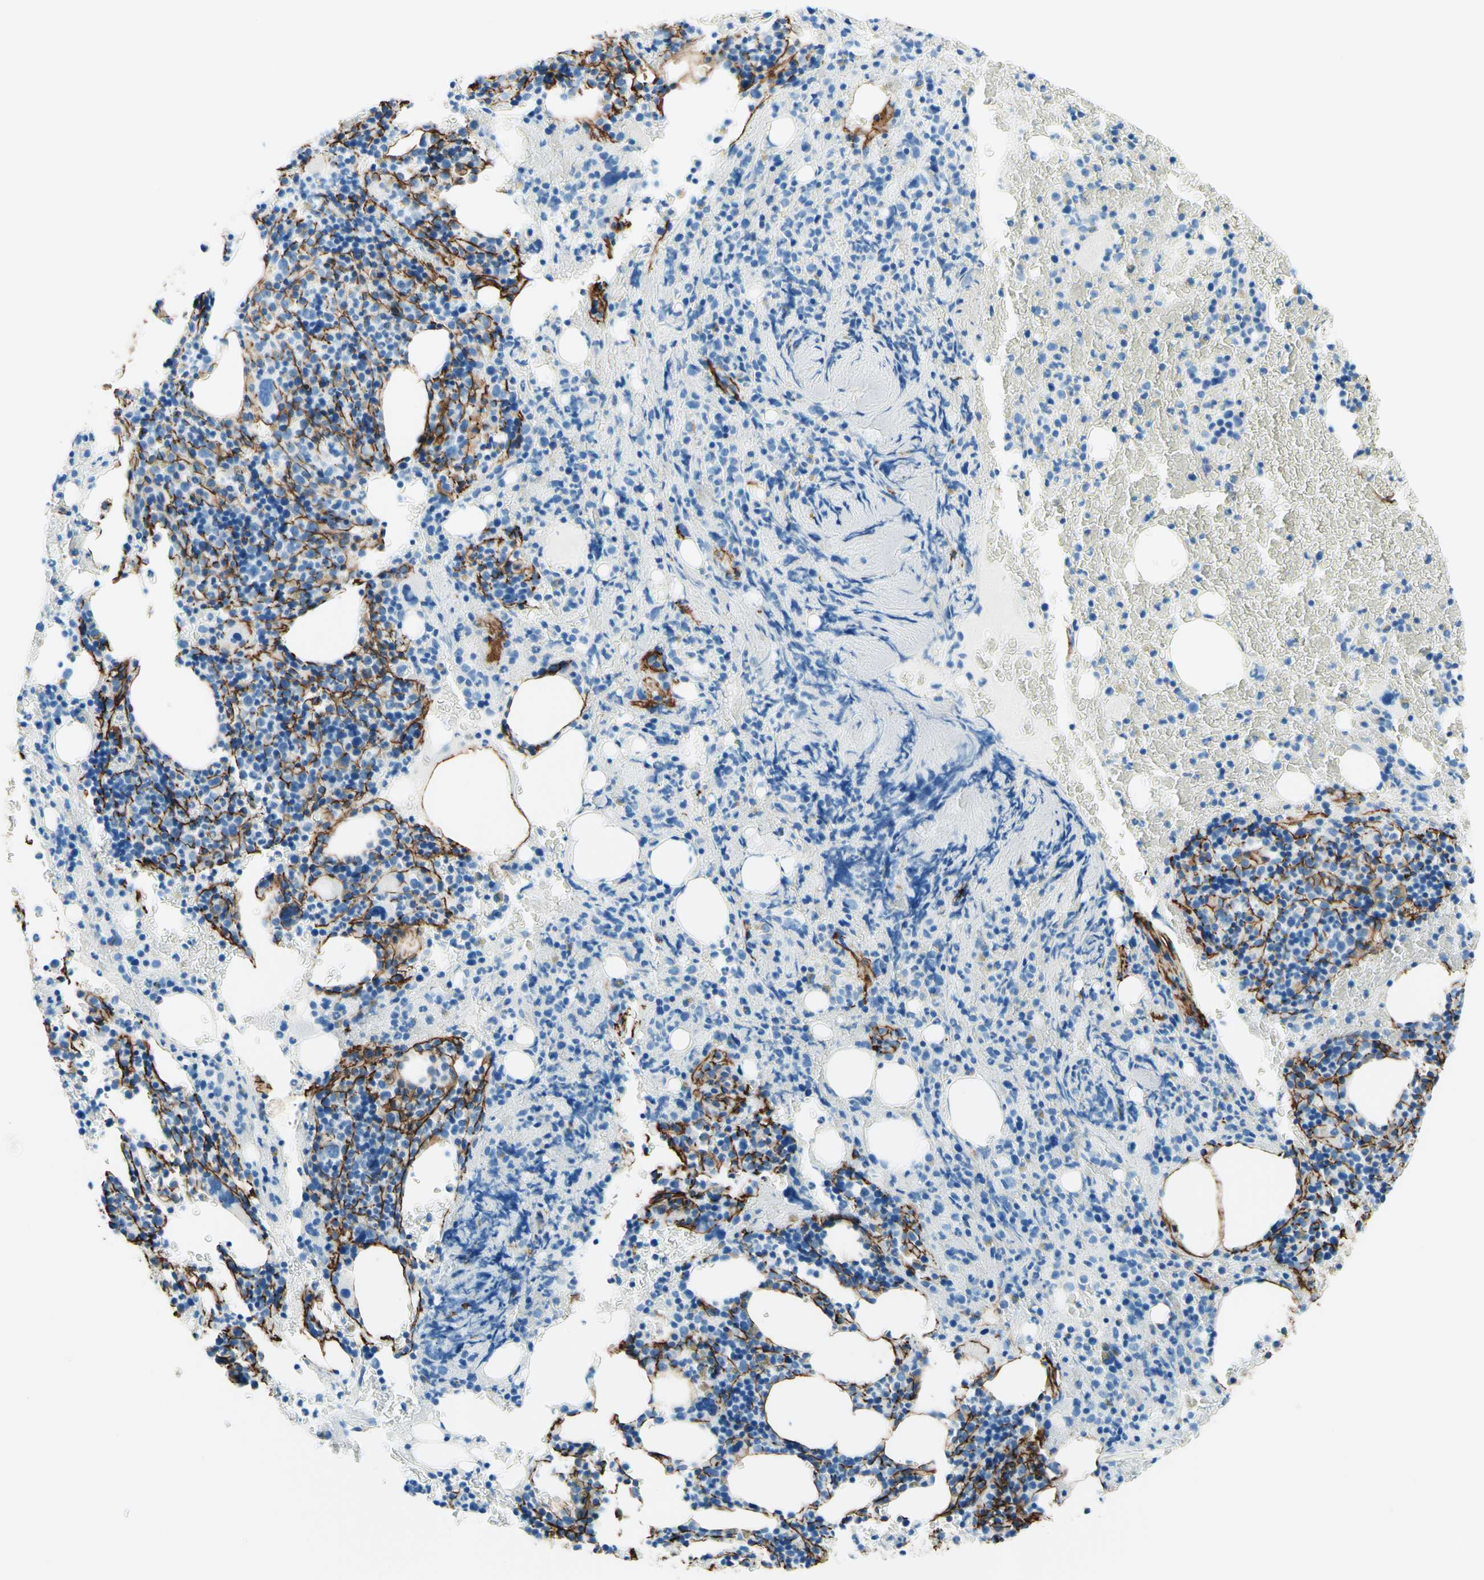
{"staining": {"intensity": "negative", "quantity": "none", "location": "none"}, "tissue": "bone marrow", "cell_type": "Hematopoietic cells", "image_type": "normal", "snomed": [{"axis": "morphology", "description": "Normal tissue, NOS"}, {"axis": "morphology", "description": "Inflammation, NOS"}, {"axis": "topography", "description": "Bone marrow"}], "caption": "This is an immunohistochemistry (IHC) histopathology image of benign bone marrow. There is no staining in hematopoietic cells.", "gene": "MFAP5", "patient": {"sex": "male", "age": 72}}